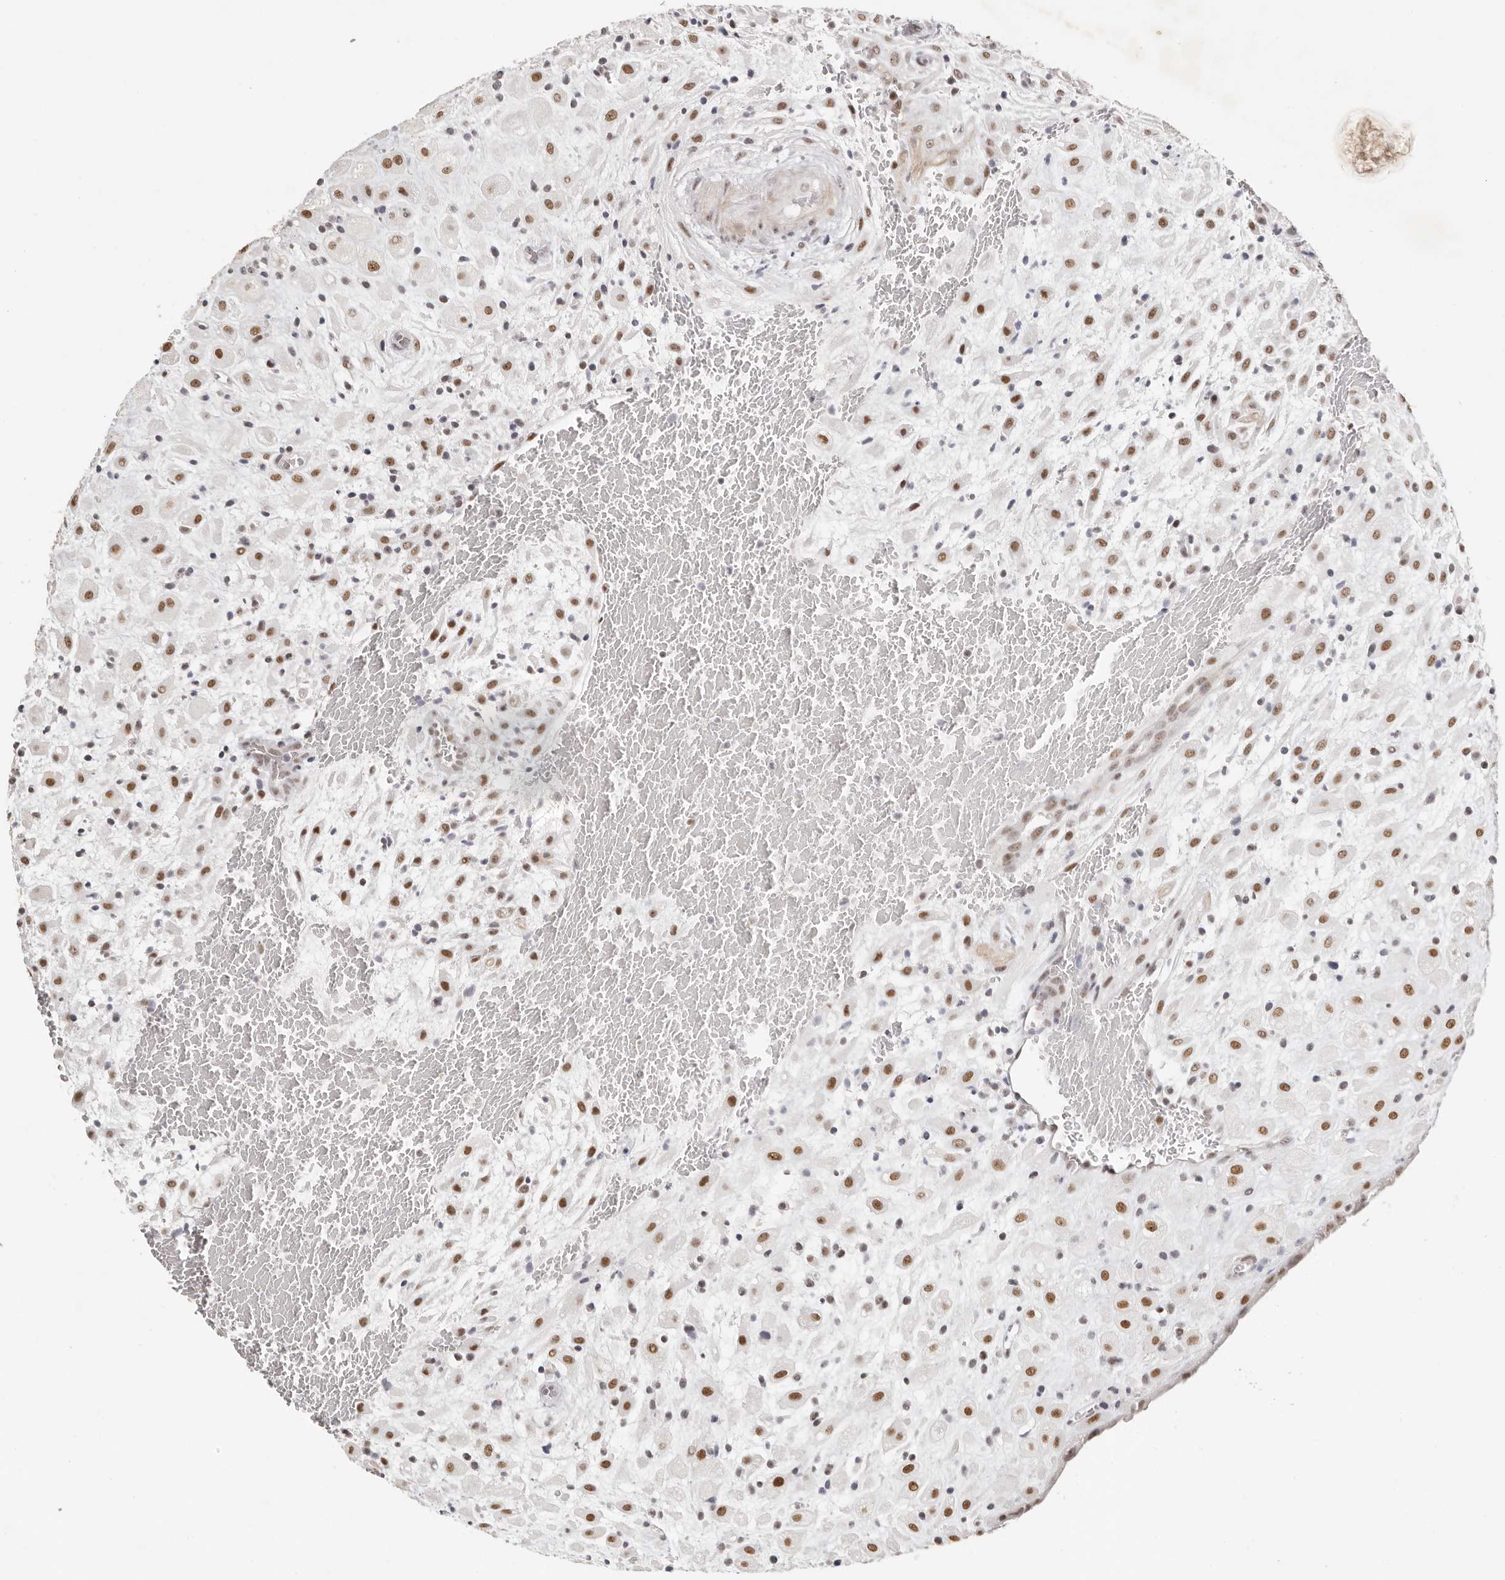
{"staining": {"intensity": "moderate", "quantity": ">75%", "location": "cytoplasmic/membranous,nuclear"}, "tissue": "placenta", "cell_type": "Decidual cells", "image_type": "normal", "snomed": [{"axis": "morphology", "description": "Normal tissue, NOS"}, {"axis": "topography", "description": "Placenta"}], "caption": "High-power microscopy captured an immunohistochemistry histopathology image of normal placenta, revealing moderate cytoplasmic/membranous,nuclear positivity in about >75% of decidual cells.", "gene": "LARP7", "patient": {"sex": "female", "age": 35}}